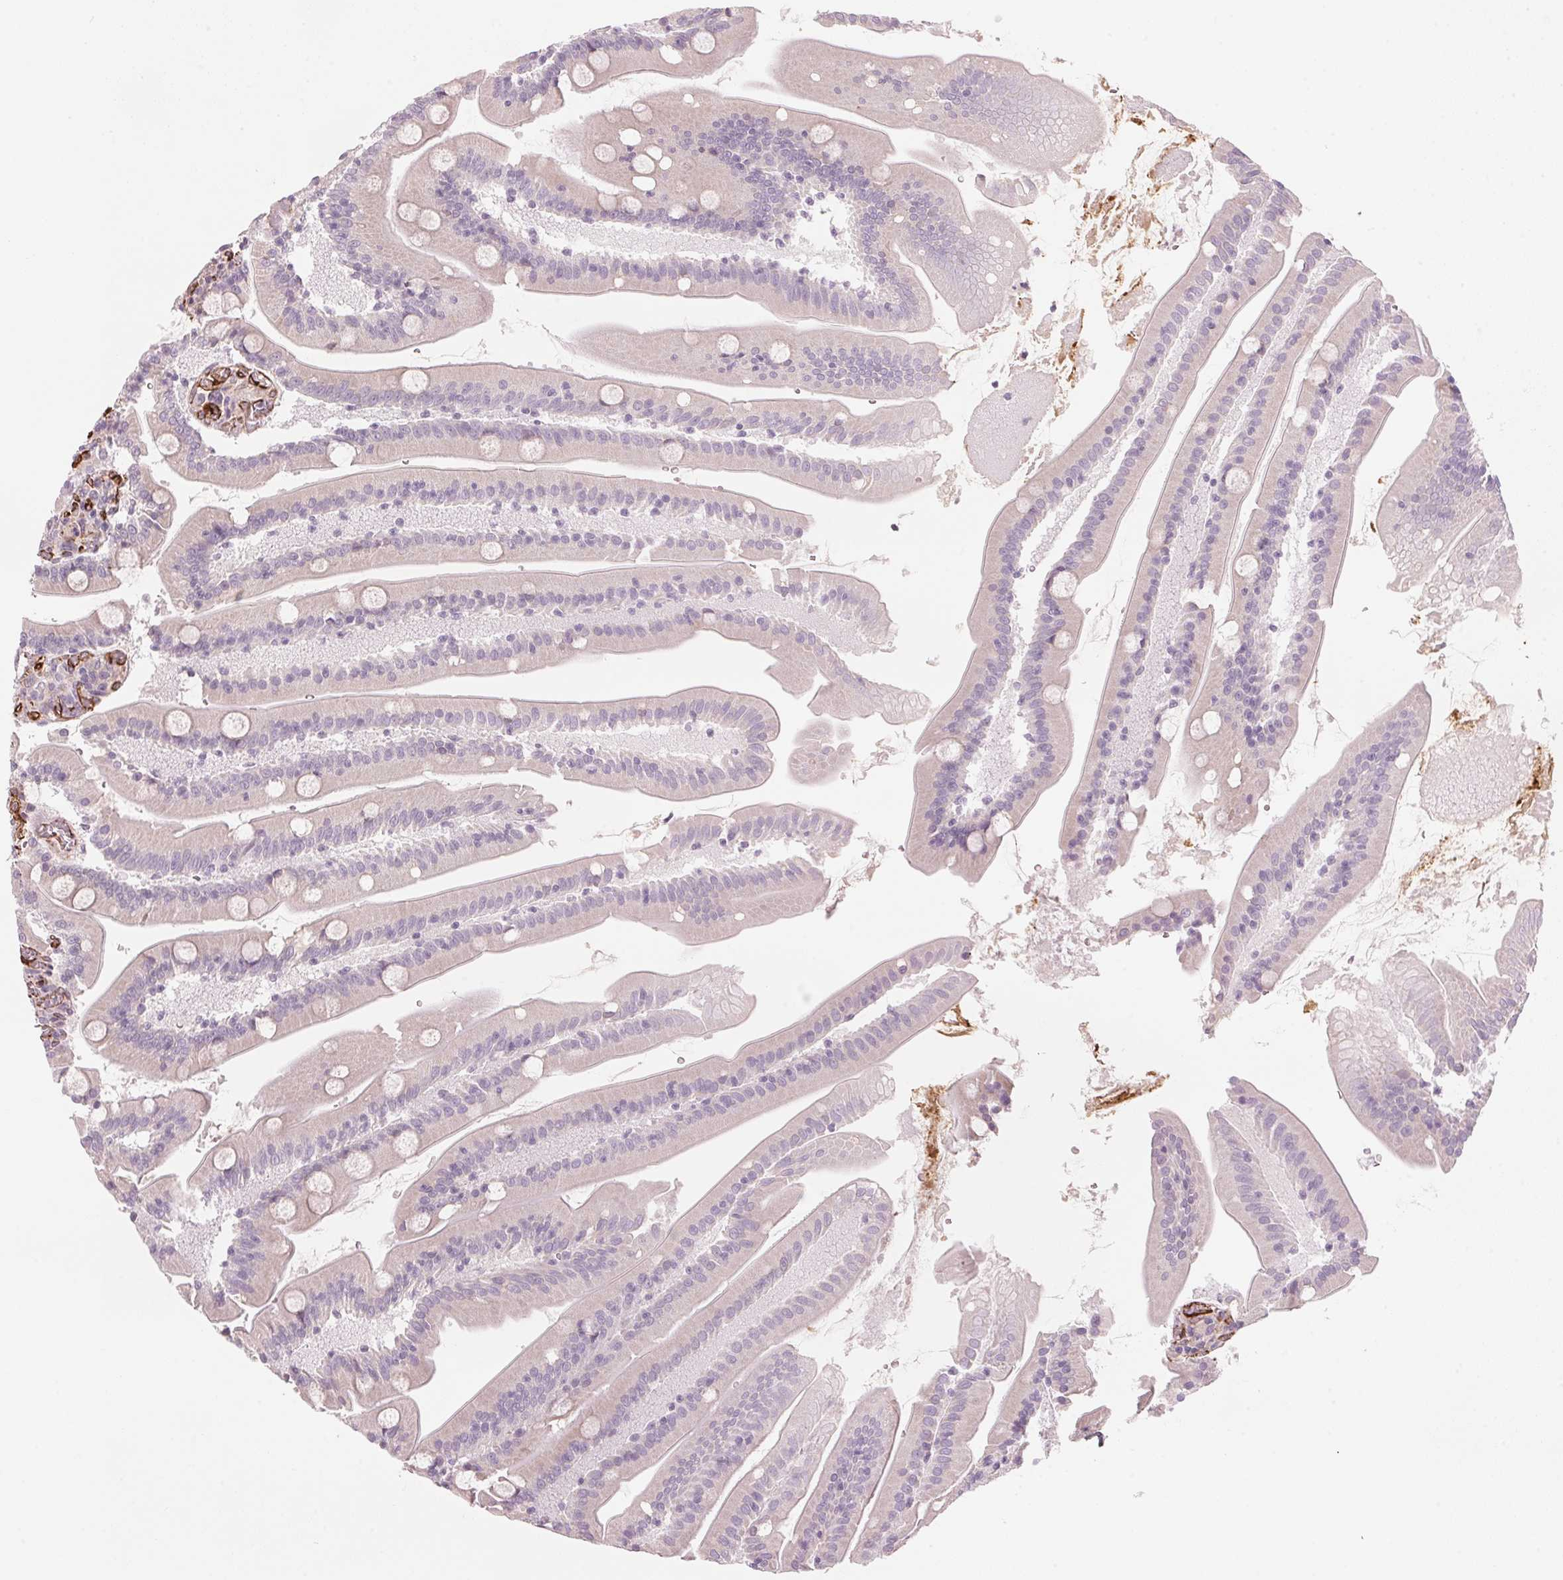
{"staining": {"intensity": "negative", "quantity": "none", "location": "none"}, "tissue": "small intestine", "cell_type": "Glandular cells", "image_type": "normal", "snomed": [{"axis": "morphology", "description": "Normal tissue, NOS"}, {"axis": "topography", "description": "Small intestine"}], "caption": "Image shows no protein staining in glandular cells of unremarkable small intestine.", "gene": "CLPS", "patient": {"sex": "male", "age": 37}}